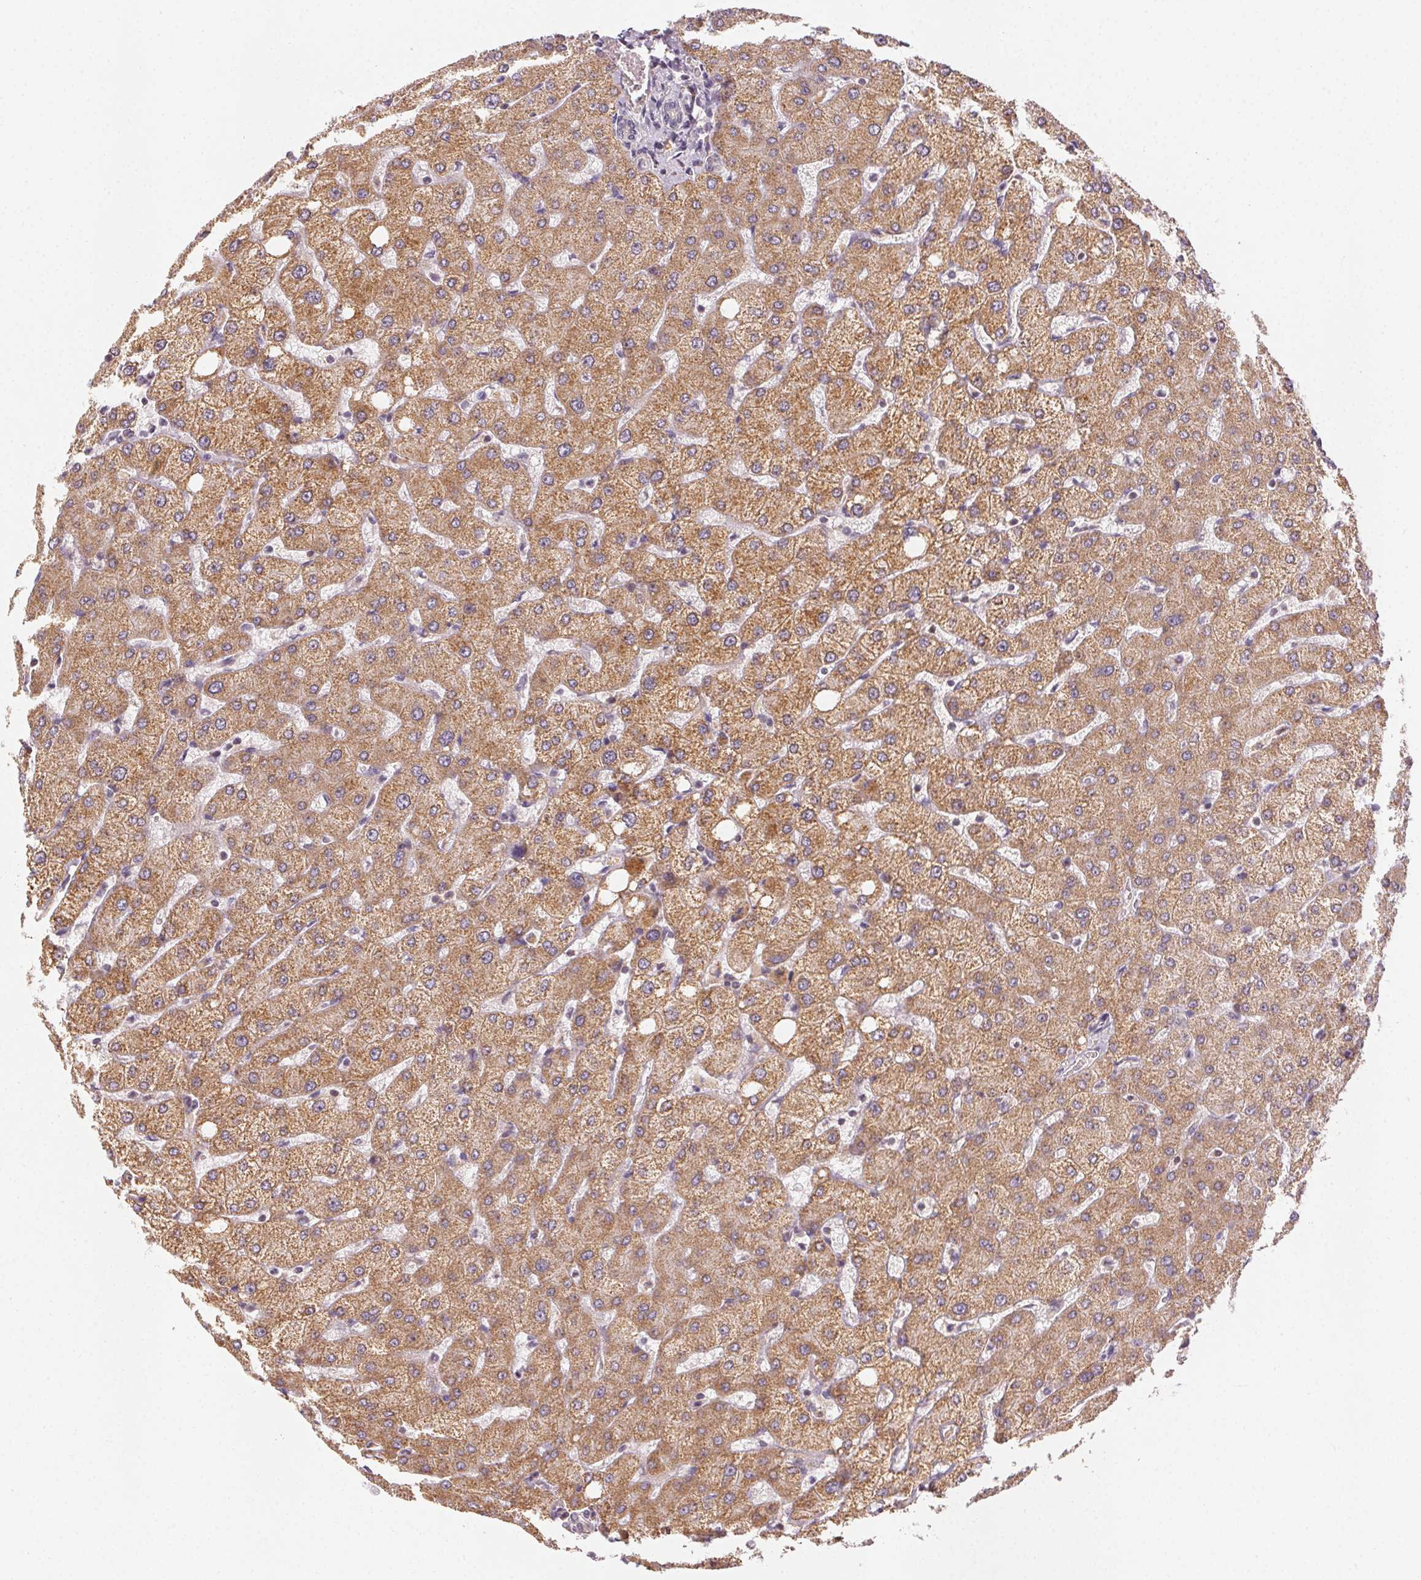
{"staining": {"intensity": "weak", "quantity": "25%-75%", "location": "cytoplasmic/membranous"}, "tissue": "liver", "cell_type": "Cholangiocytes", "image_type": "normal", "snomed": [{"axis": "morphology", "description": "Normal tissue, NOS"}, {"axis": "topography", "description": "Liver"}], "caption": "Liver stained with a brown dye demonstrates weak cytoplasmic/membranous positive expression in about 25%-75% of cholangiocytes.", "gene": "NCOA4", "patient": {"sex": "female", "age": 54}}